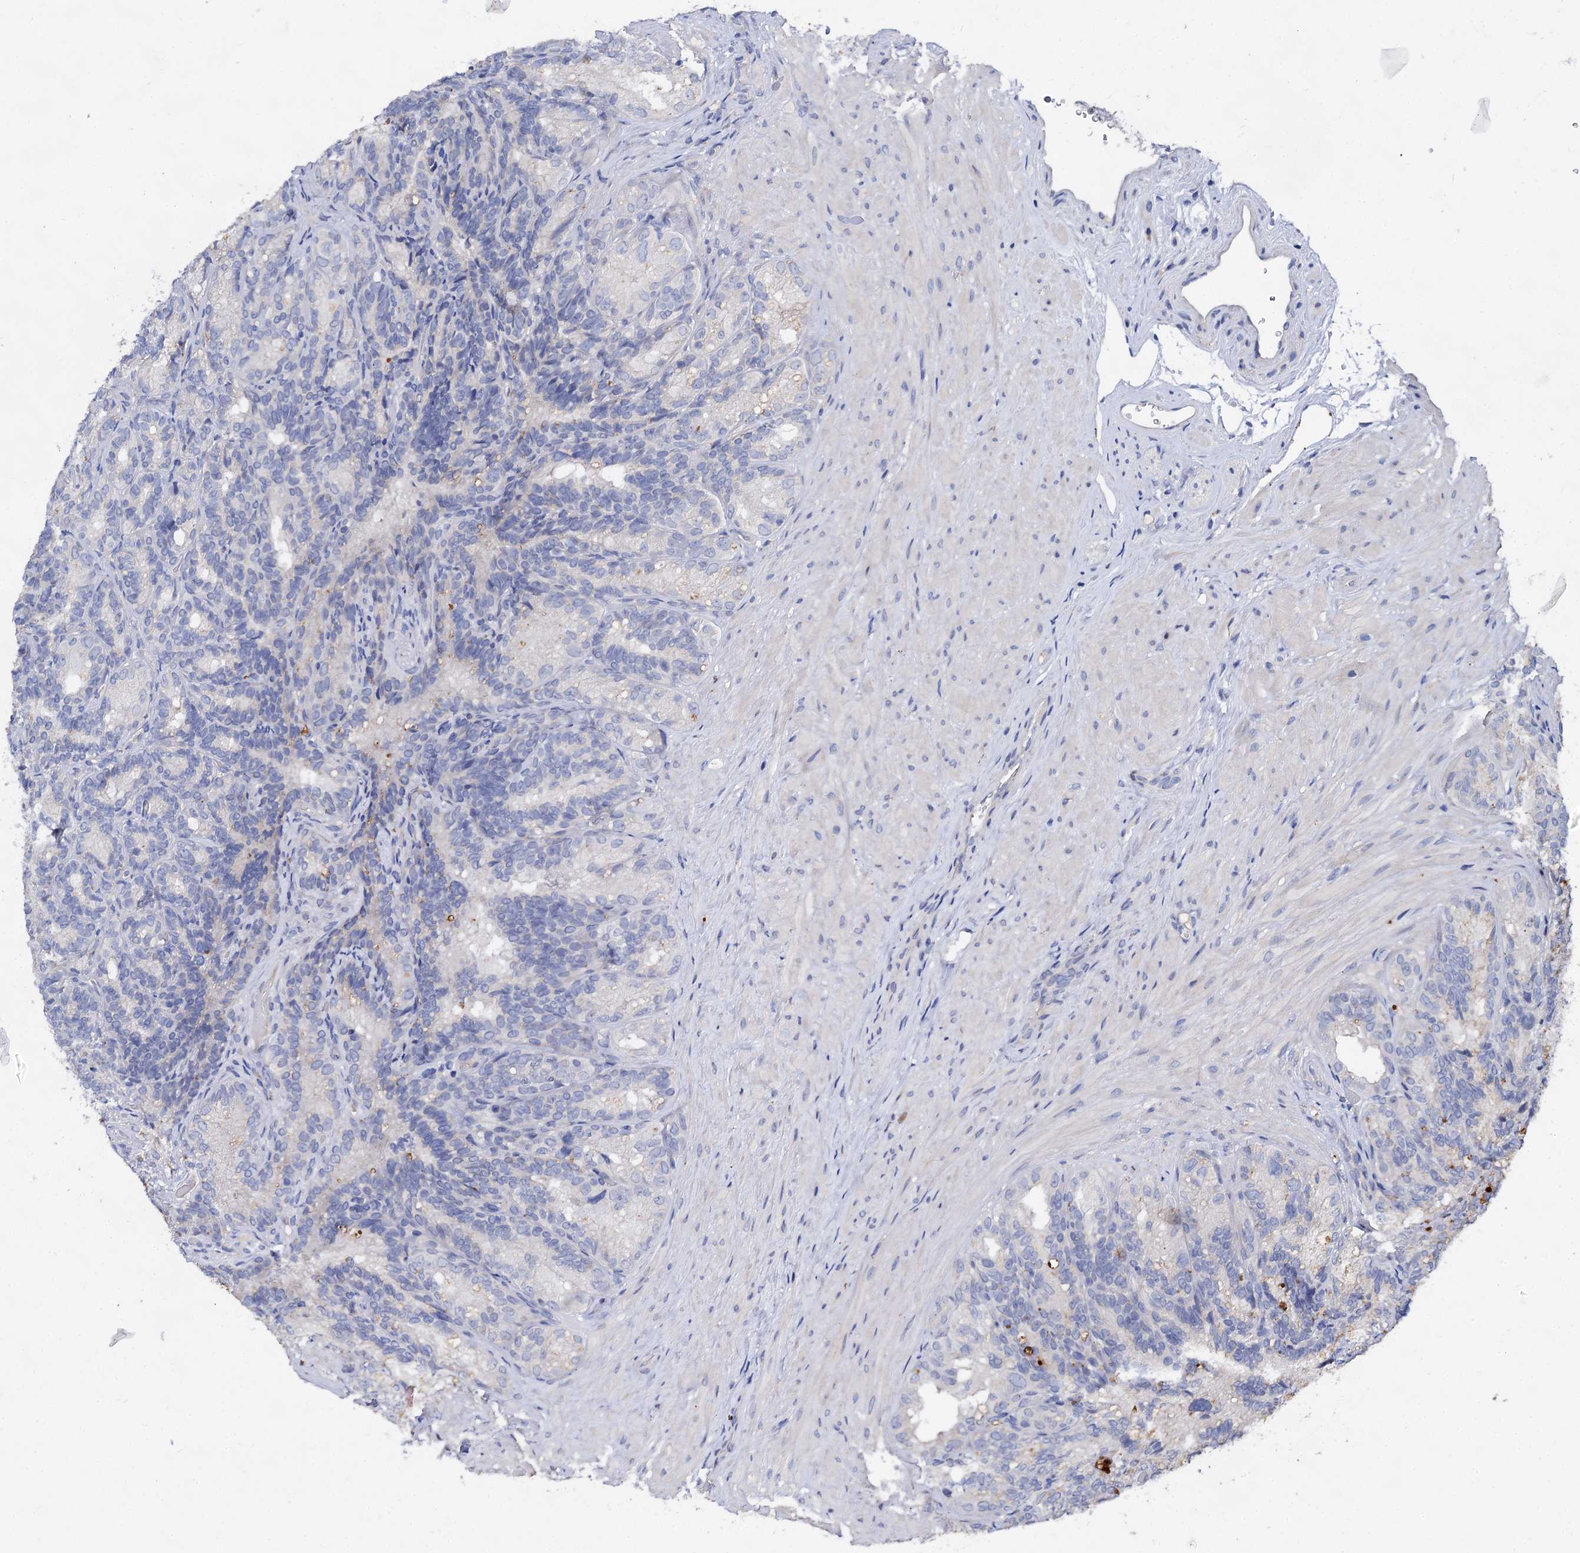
{"staining": {"intensity": "negative", "quantity": "none", "location": "none"}, "tissue": "seminal vesicle", "cell_type": "Glandular cells", "image_type": "normal", "snomed": [{"axis": "morphology", "description": "Normal tissue, NOS"}, {"axis": "topography", "description": "Seminal veicle"}], "caption": "IHC histopathology image of unremarkable seminal vesicle: seminal vesicle stained with DAB (3,3'-diaminobenzidine) reveals no significant protein positivity in glandular cells. (Brightfield microscopy of DAB immunohistochemistry at high magnification).", "gene": "HVCN1", "patient": {"sex": "male", "age": 60}}